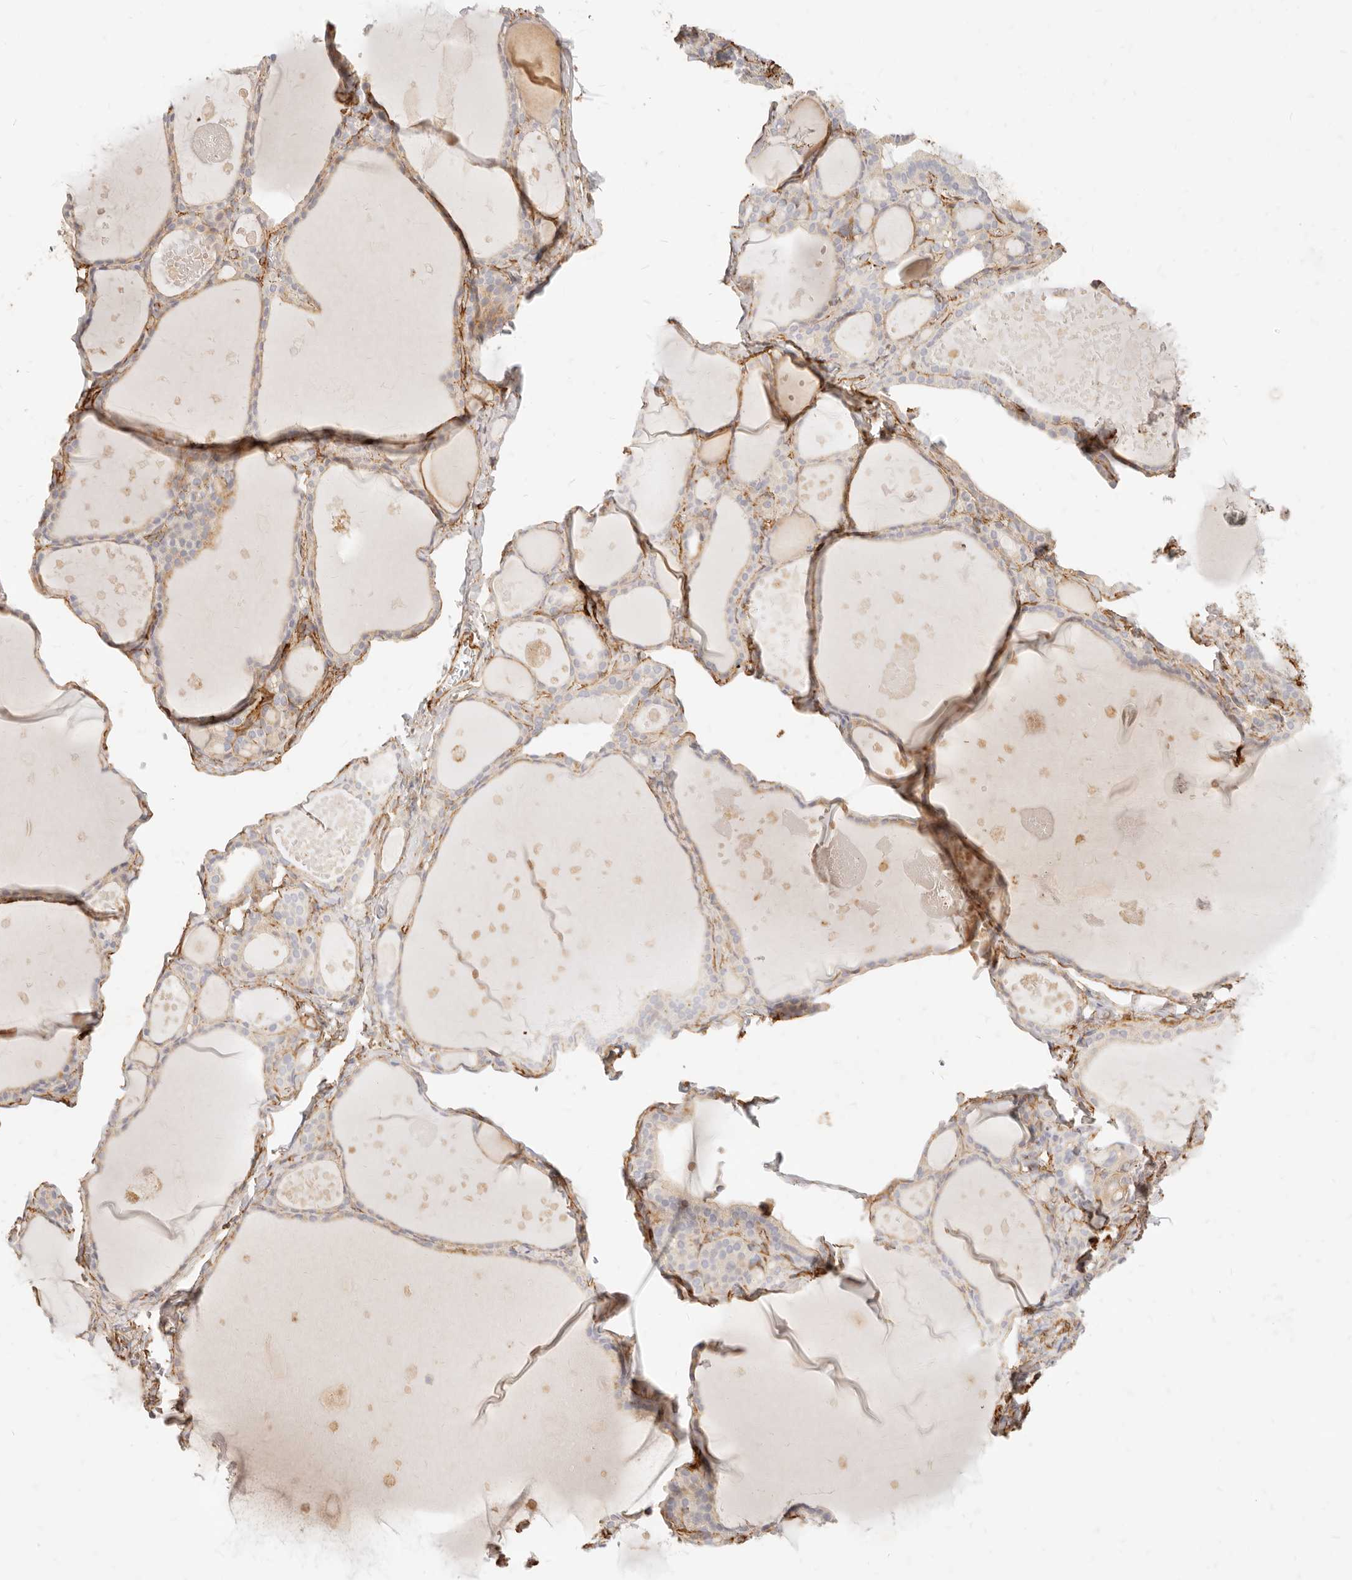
{"staining": {"intensity": "weak", "quantity": "25%-75%", "location": "cytoplasmic/membranous"}, "tissue": "thyroid gland", "cell_type": "Glandular cells", "image_type": "normal", "snomed": [{"axis": "morphology", "description": "Normal tissue, NOS"}, {"axis": "topography", "description": "Thyroid gland"}], "caption": "Protein analysis of unremarkable thyroid gland exhibits weak cytoplasmic/membranous positivity in approximately 25%-75% of glandular cells.", "gene": "TMTC2", "patient": {"sex": "male", "age": 56}}